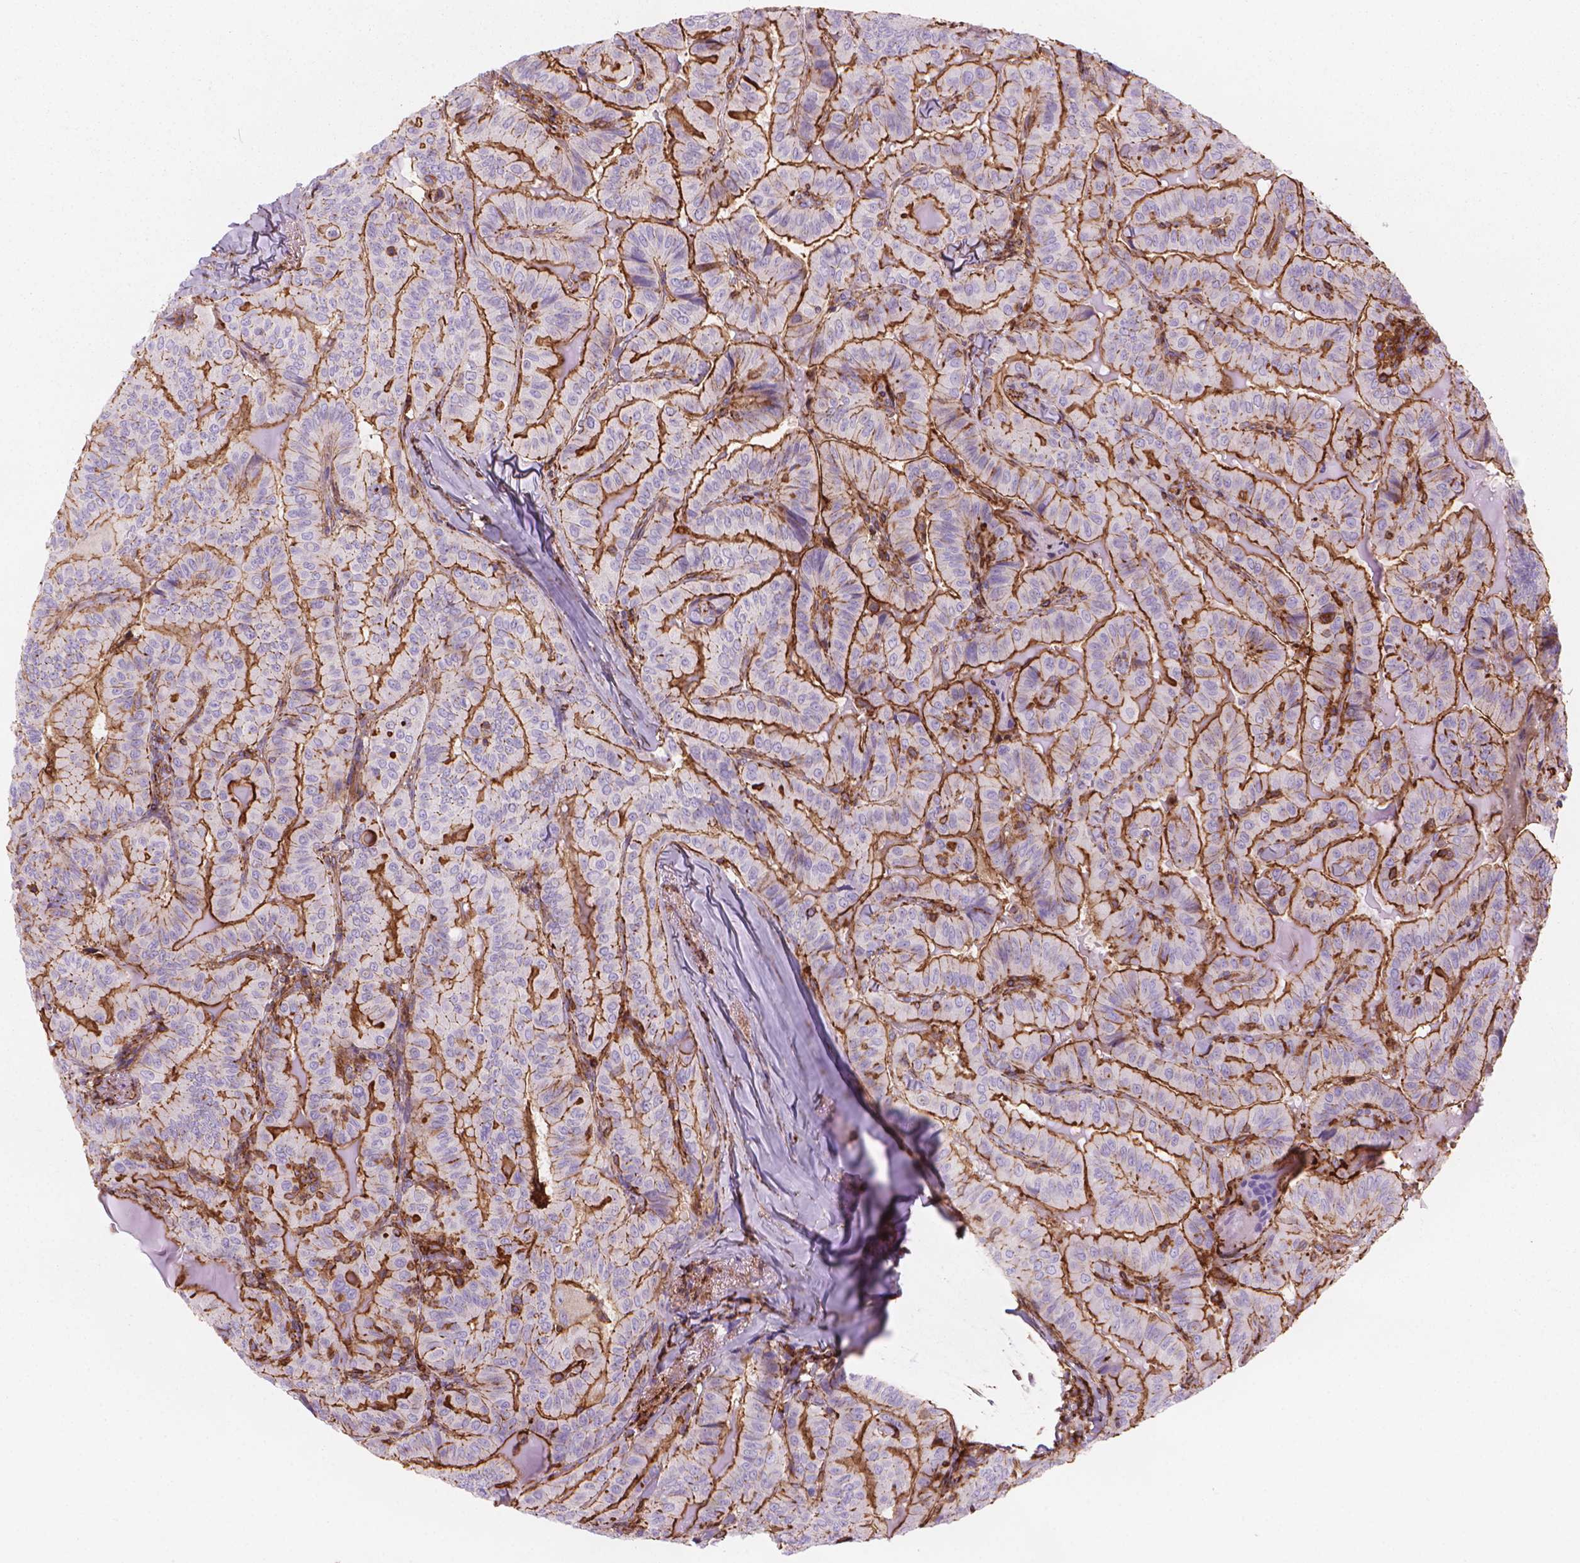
{"staining": {"intensity": "strong", "quantity": "25%-75%", "location": "cytoplasmic/membranous"}, "tissue": "thyroid cancer", "cell_type": "Tumor cells", "image_type": "cancer", "snomed": [{"axis": "morphology", "description": "Papillary adenocarcinoma, NOS"}, {"axis": "topography", "description": "Thyroid gland"}], "caption": "Immunohistochemical staining of human thyroid papillary adenocarcinoma demonstrates strong cytoplasmic/membranous protein positivity in approximately 25%-75% of tumor cells.", "gene": "PATJ", "patient": {"sex": "female", "age": 68}}